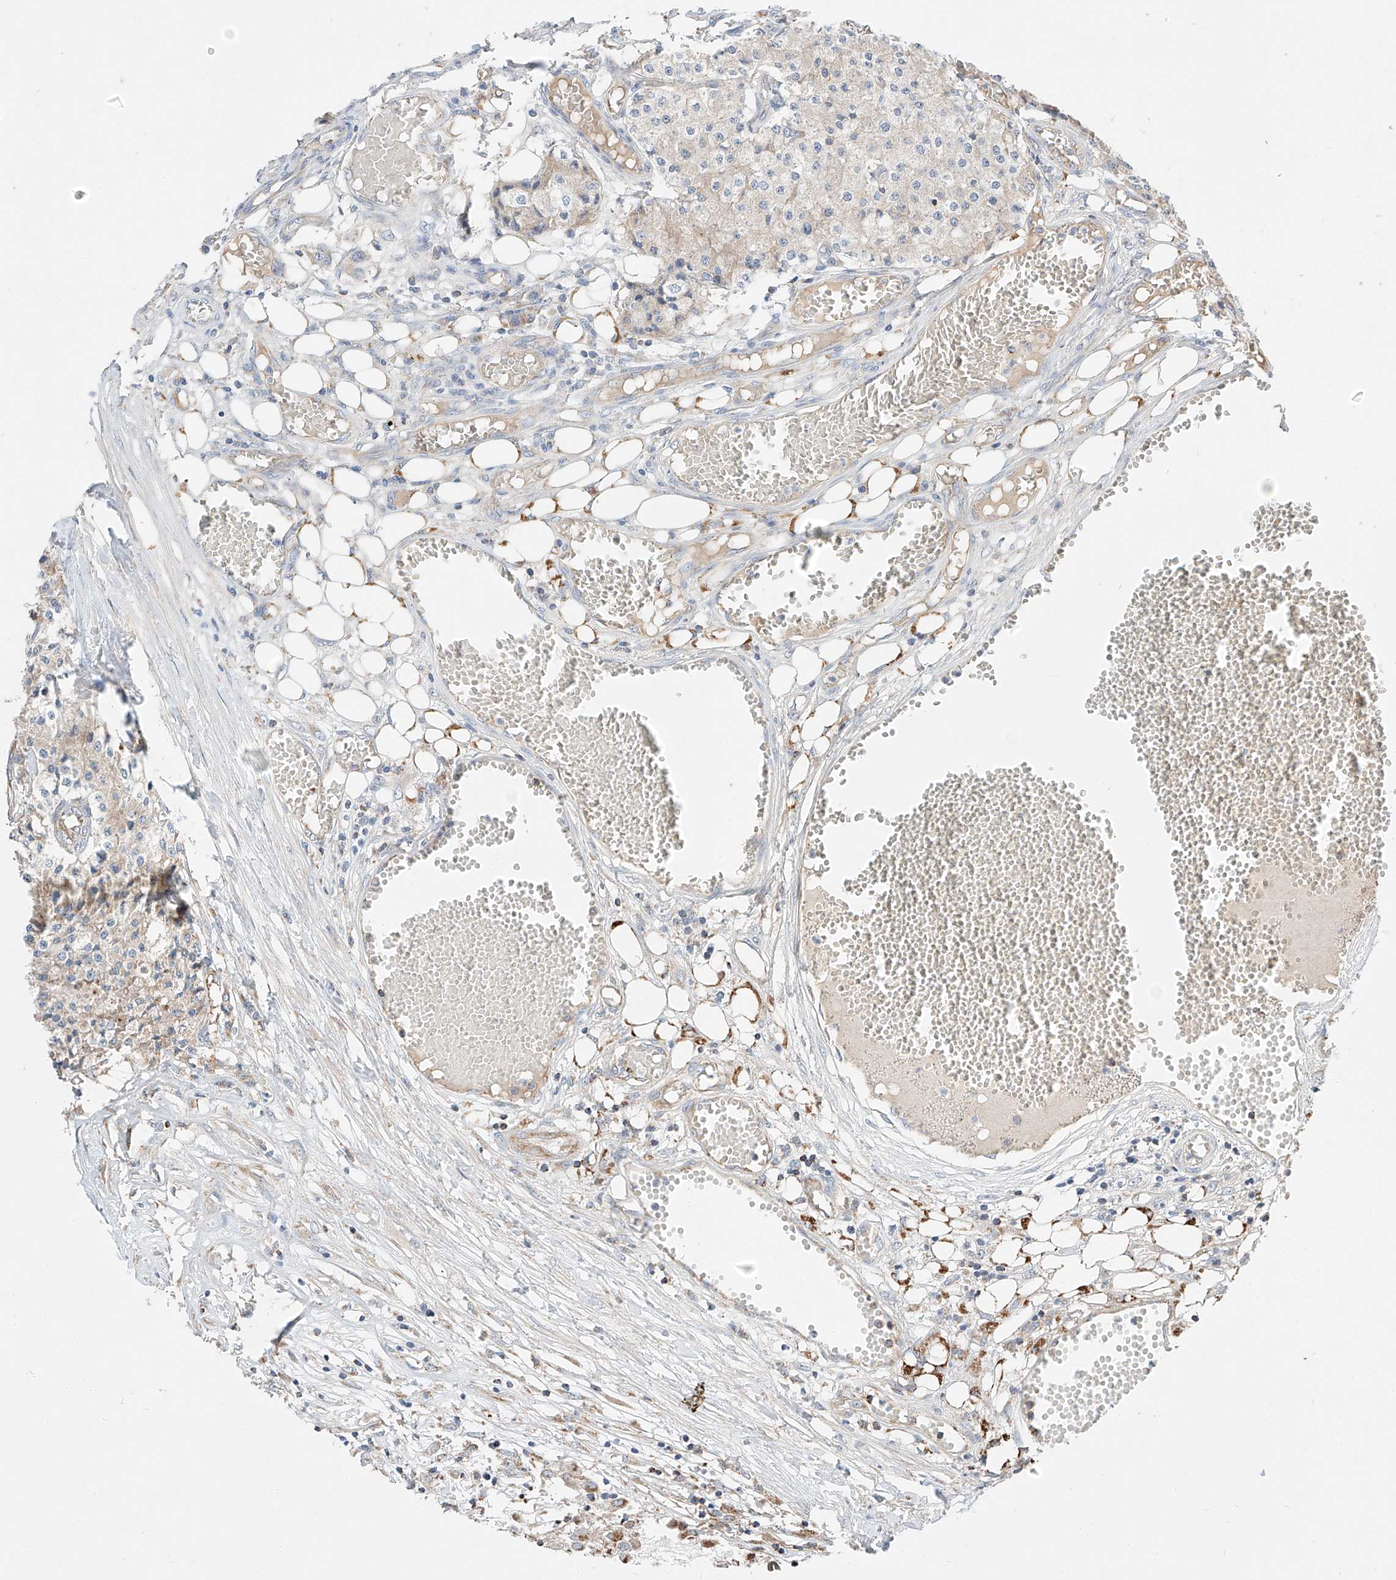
{"staining": {"intensity": "negative", "quantity": "none", "location": "none"}, "tissue": "carcinoid", "cell_type": "Tumor cells", "image_type": "cancer", "snomed": [{"axis": "morphology", "description": "Carcinoid, malignant, NOS"}, {"axis": "topography", "description": "Colon"}], "caption": "This is a photomicrograph of immunohistochemistry (IHC) staining of carcinoid (malignant), which shows no staining in tumor cells. (IHC, brightfield microscopy, high magnification).", "gene": "RUSC1", "patient": {"sex": "female", "age": 52}}